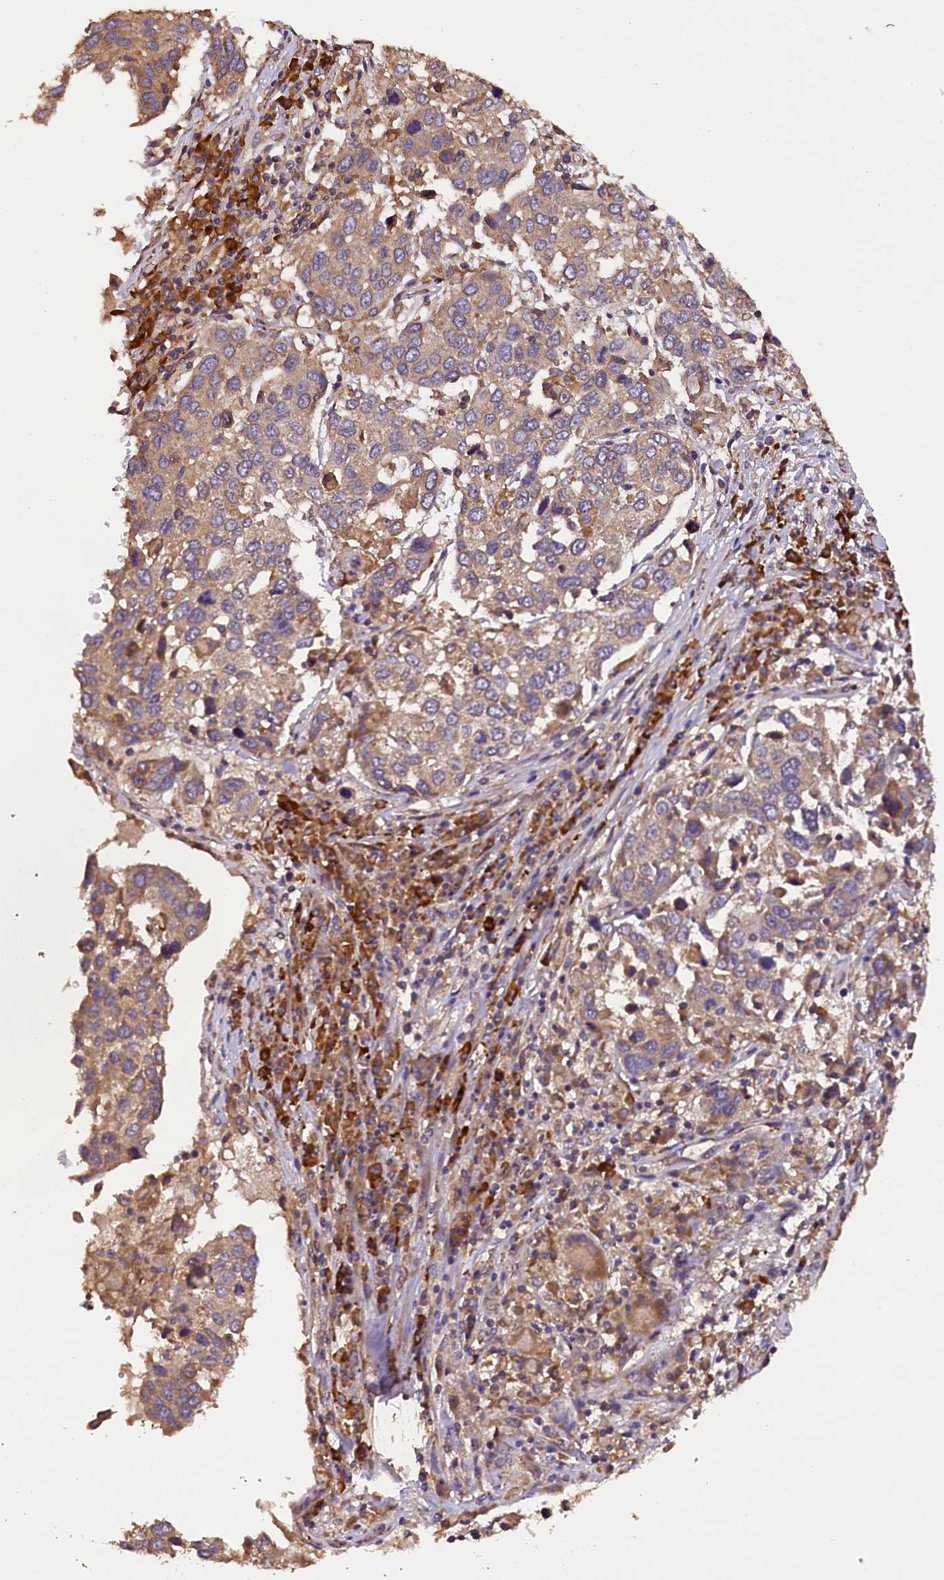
{"staining": {"intensity": "moderate", "quantity": "25%-75%", "location": "cytoplasmic/membranous"}, "tissue": "lung cancer", "cell_type": "Tumor cells", "image_type": "cancer", "snomed": [{"axis": "morphology", "description": "Squamous cell carcinoma, NOS"}, {"axis": "topography", "description": "Lung"}], "caption": "The immunohistochemical stain labels moderate cytoplasmic/membranous positivity in tumor cells of squamous cell carcinoma (lung) tissue.", "gene": "ENKD1", "patient": {"sex": "male", "age": 65}}